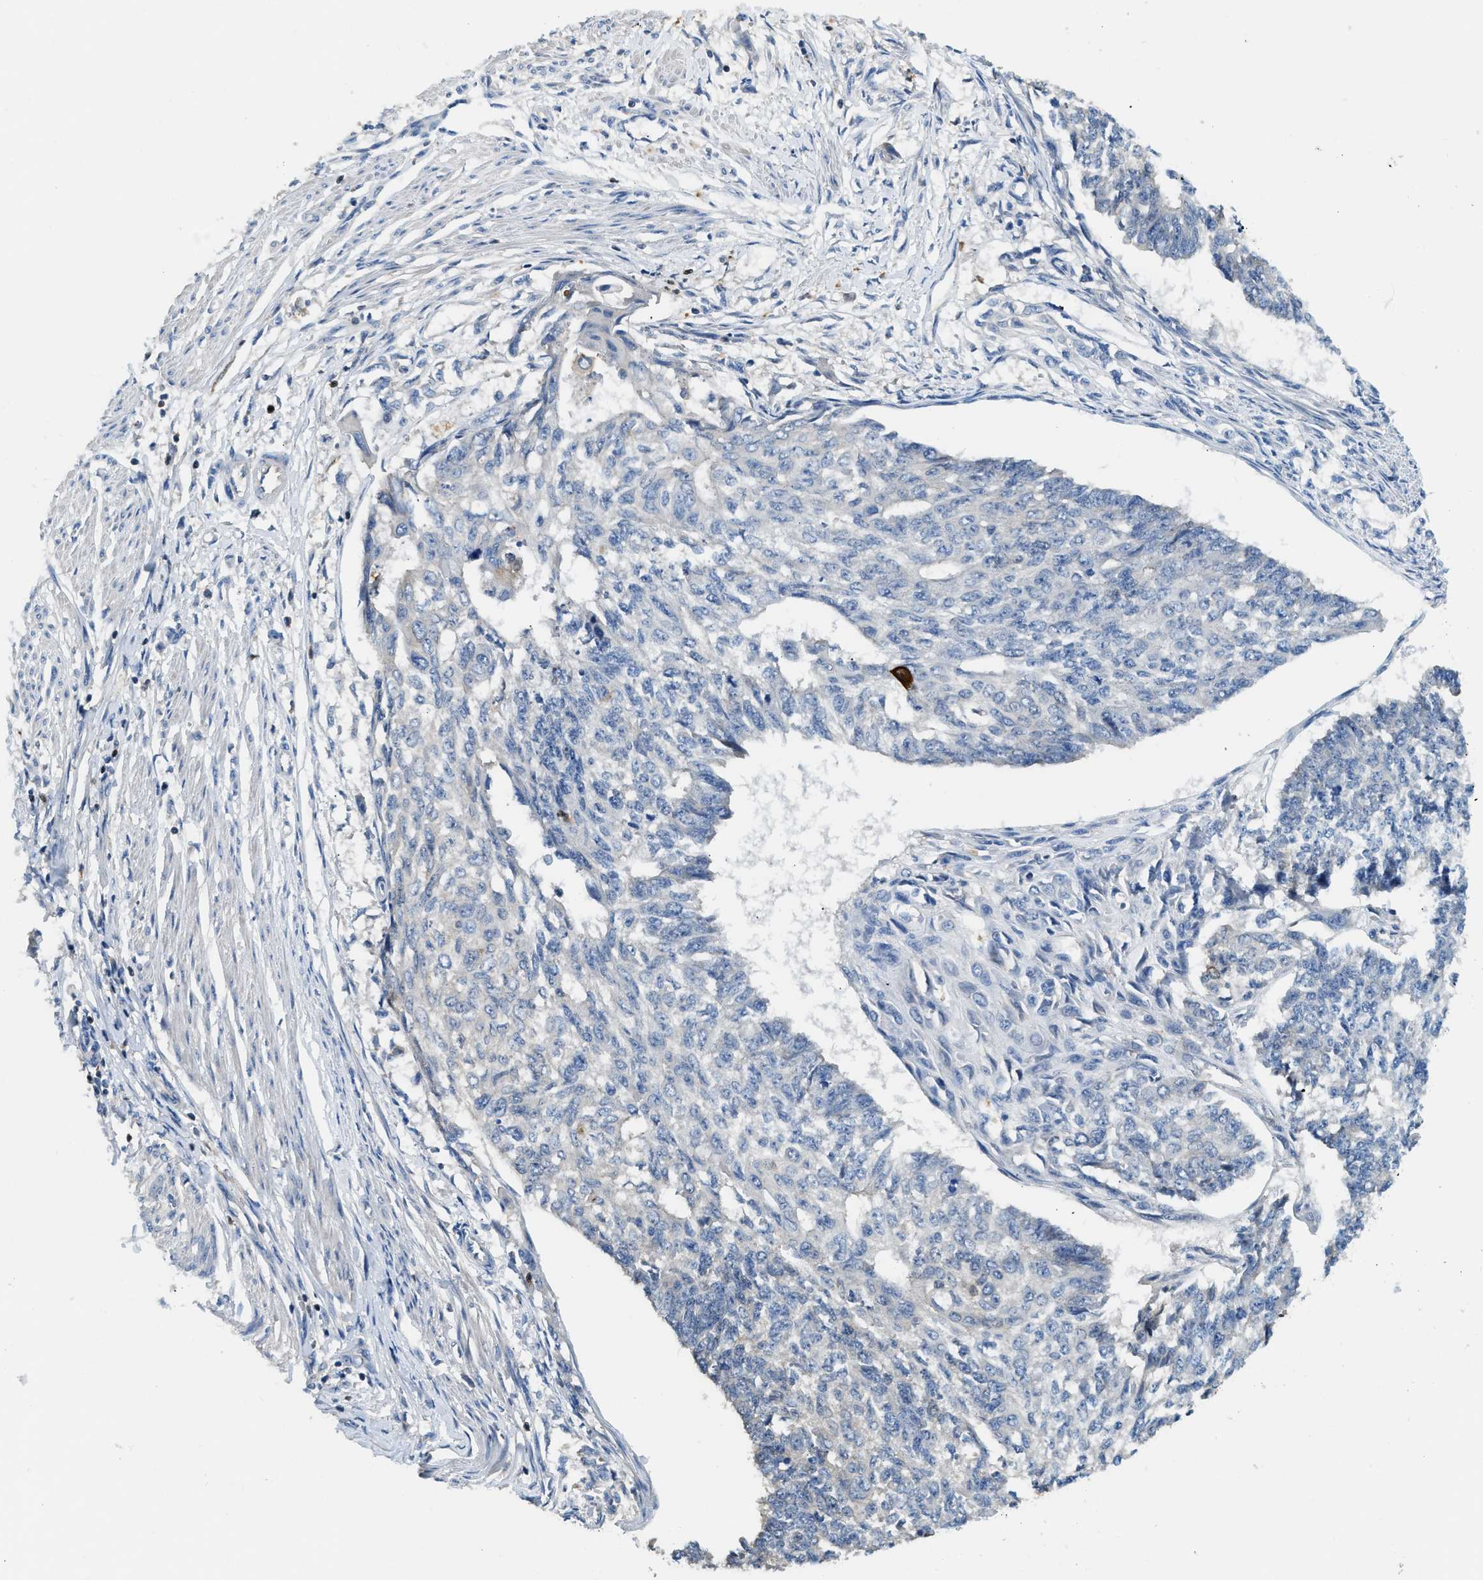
{"staining": {"intensity": "negative", "quantity": "none", "location": "none"}, "tissue": "endometrial cancer", "cell_type": "Tumor cells", "image_type": "cancer", "snomed": [{"axis": "morphology", "description": "Adenocarcinoma, NOS"}, {"axis": "topography", "description": "Endometrium"}], "caption": "Tumor cells show no significant protein staining in endometrial cancer. (DAB immunohistochemistry visualized using brightfield microscopy, high magnification).", "gene": "TOX", "patient": {"sex": "female", "age": 32}}